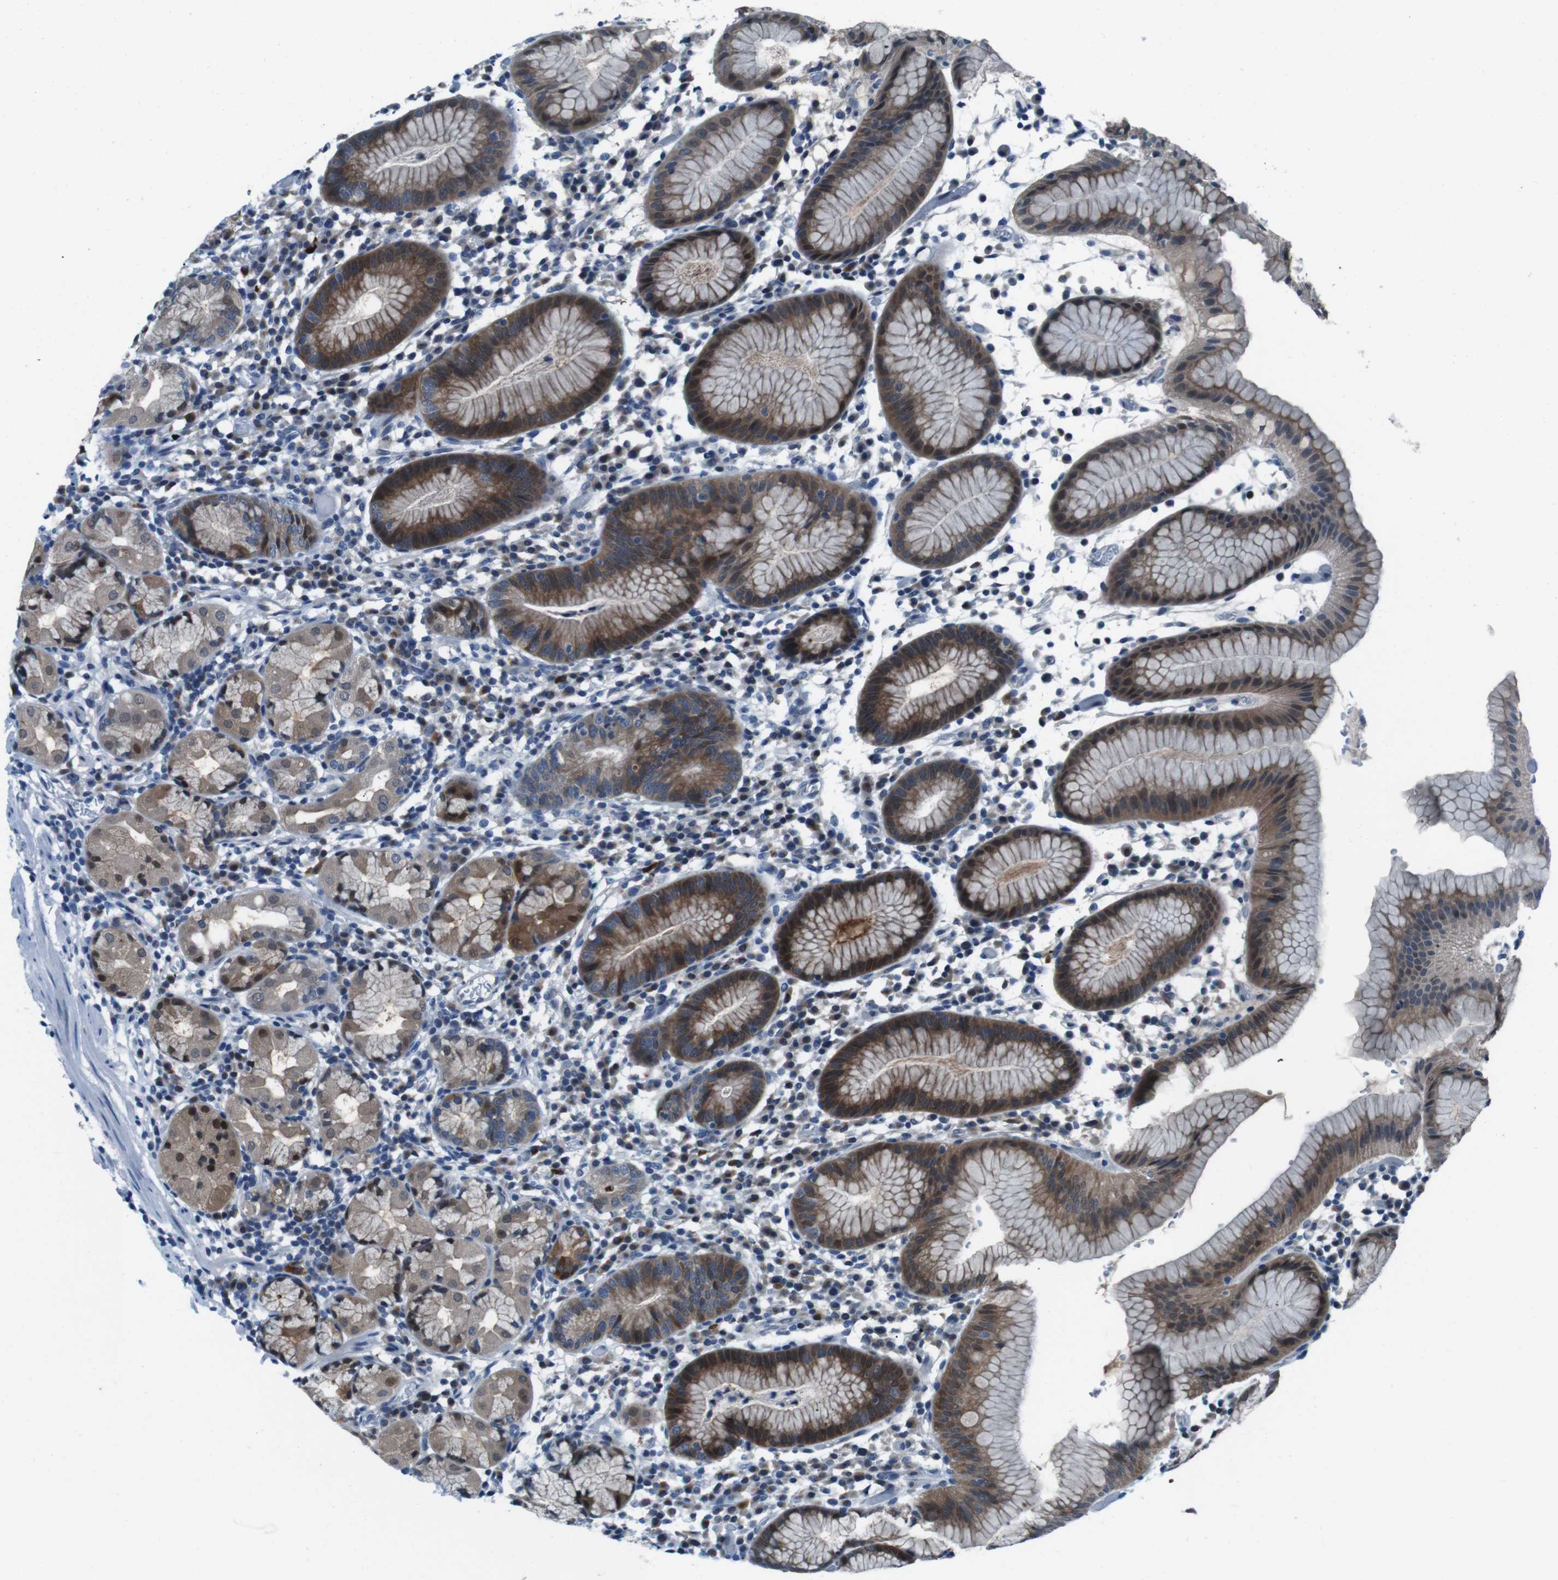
{"staining": {"intensity": "moderate", "quantity": ">75%", "location": "cytoplasmic/membranous"}, "tissue": "stomach", "cell_type": "Glandular cells", "image_type": "normal", "snomed": [{"axis": "morphology", "description": "Normal tissue, NOS"}, {"axis": "topography", "description": "Stomach"}, {"axis": "topography", "description": "Stomach, lower"}], "caption": "Protein analysis of benign stomach displays moderate cytoplasmic/membranous staining in approximately >75% of glandular cells.", "gene": "LRP5", "patient": {"sex": "female", "age": 75}}